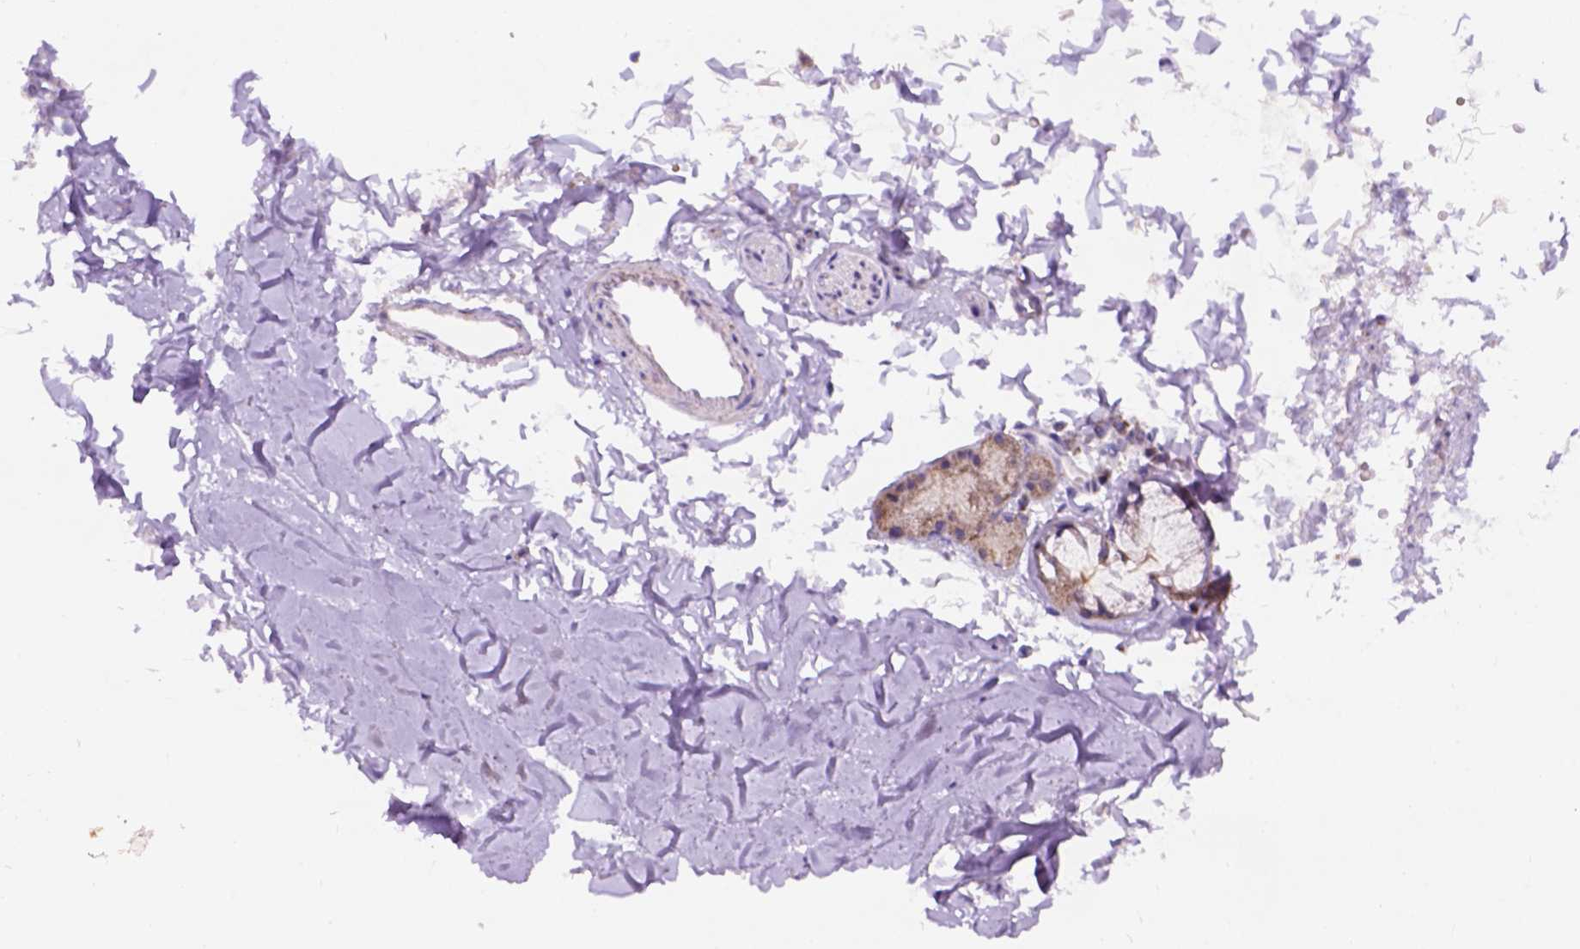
{"staining": {"intensity": "negative", "quantity": "none", "location": "none"}, "tissue": "soft tissue", "cell_type": "Chondrocytes", "image_type": "normal", "snomed": [{"axis": "morphology", "description": "Normal tissue, NOS"}, {"axis": "topography", "description": "Cartilage tissue"}, {"axis": "topography", "description": "Bronchus"}], "caption": "A photomicrograph of human soft tissue is negative for staining in chondrocytes.", "gene": "L2HGDH", "patient": {"sex": "female", "age": 79}}